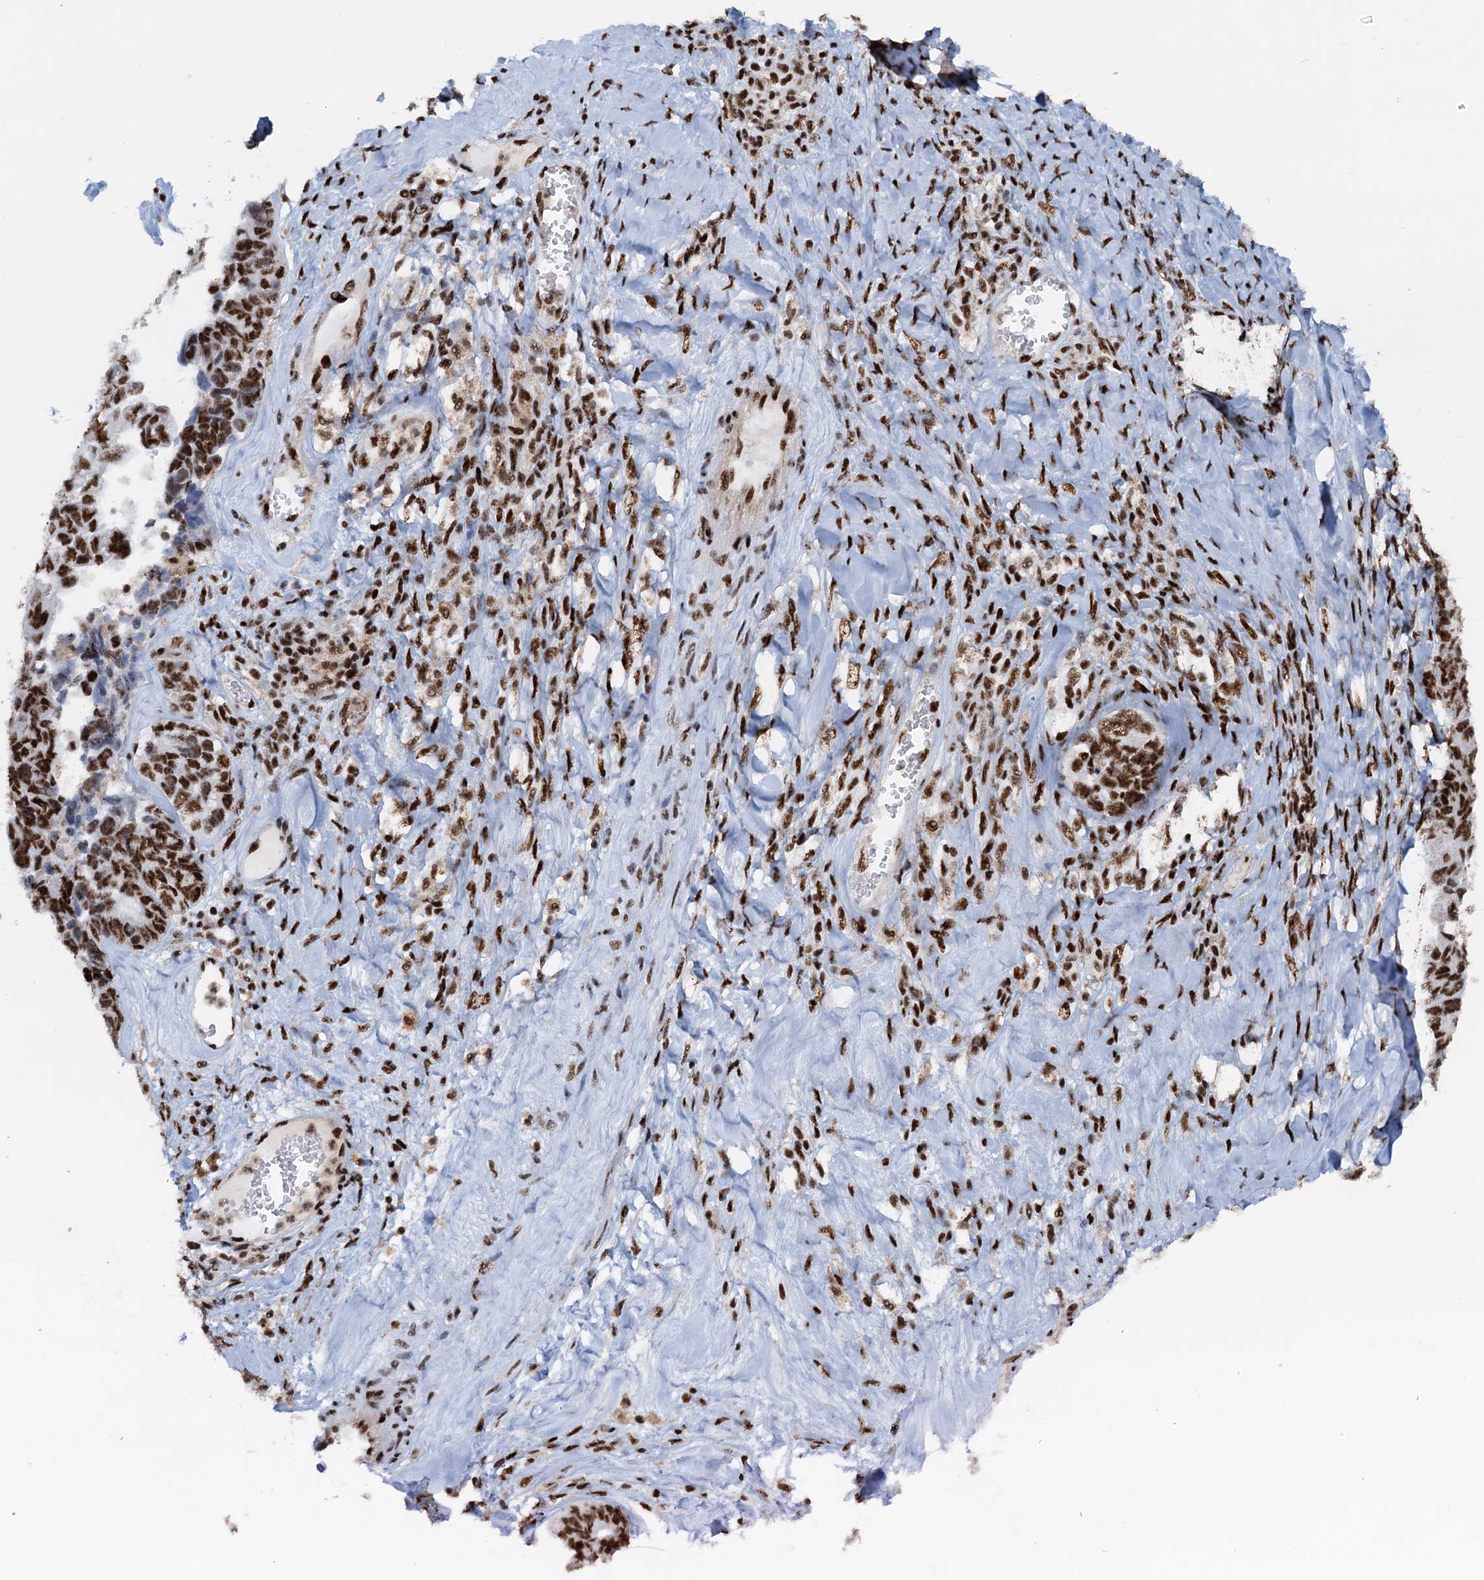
{"staining": {"intensity": "strong", "quantity": ">75%", "location": "nuclear"}, "tissue": "ovarian cancer", "cell_type": "Tumor cells", "image_type": "cancer", "snomed": [{"axis": "morphology", "description": "Cystadenocarcinoma, serous, NOS"}, {"axis": "topography", "description": "Ovary"}], "caption": "Protein expression analysis of human ovarian serous cystadenocarcinoma reveals strong nuclear expression in about >75% of tumor cells.", "gene": "RBM26", "patient": {"sex": "female", "age": 79}}